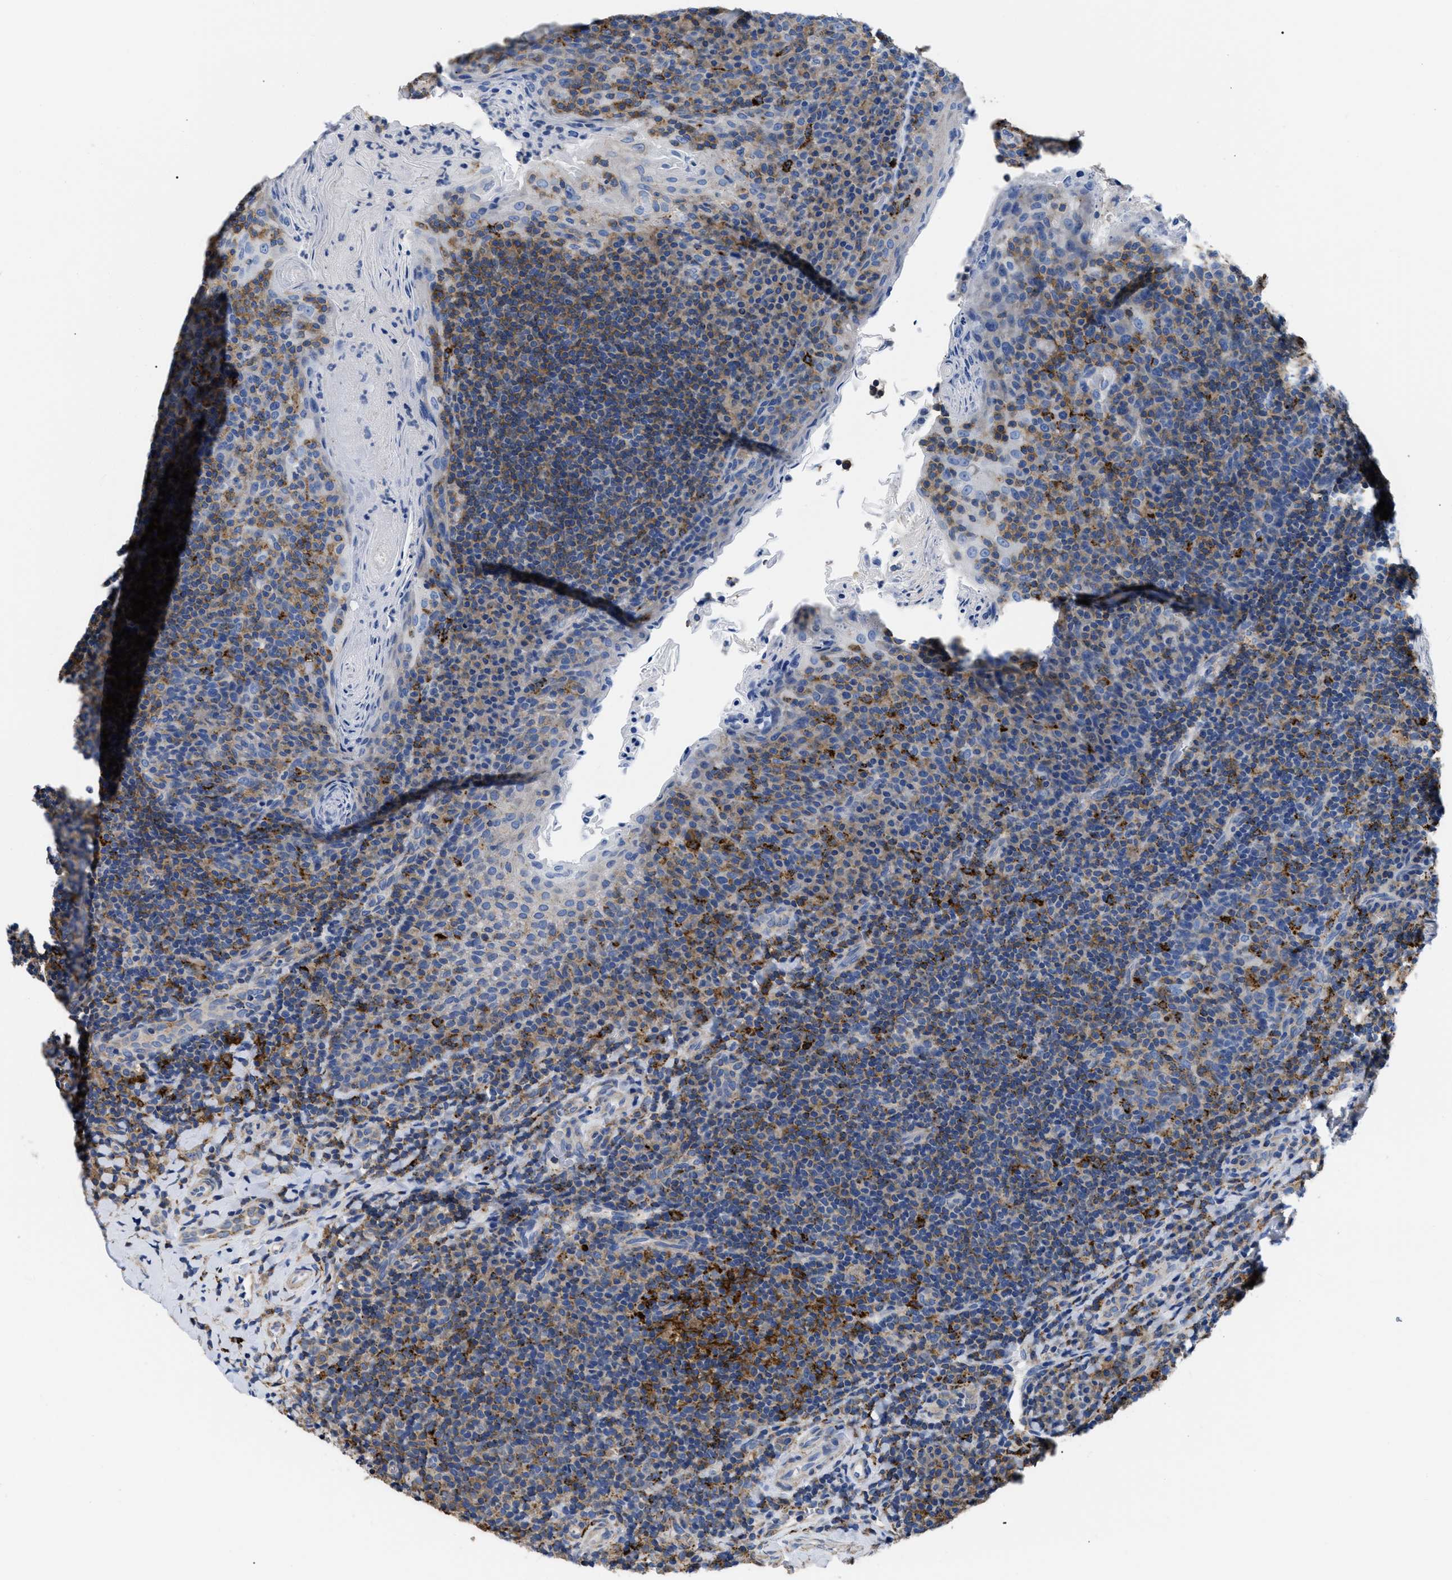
{"staining": {"intensity": "moderate", "quantity": "25%-75%", "location": "cytoplasmic/membranous"}, "tissue": "tonsil", "cell_type": "Germinal center cells", "image_type": "normal", "snomed": [{"axis": "morphology", "description": "Normal tissue, NOS"}, {"axis": "topography", "description": "Tonsil"}], "caption": "Immunohistochemistry of normal tonsil shows medium levels of moderate cytoplasmic/membranous staining in about 25%-75% of germinal center cells.", "gene": "HLA", "patient": {"sex": "male", "age": 17}}